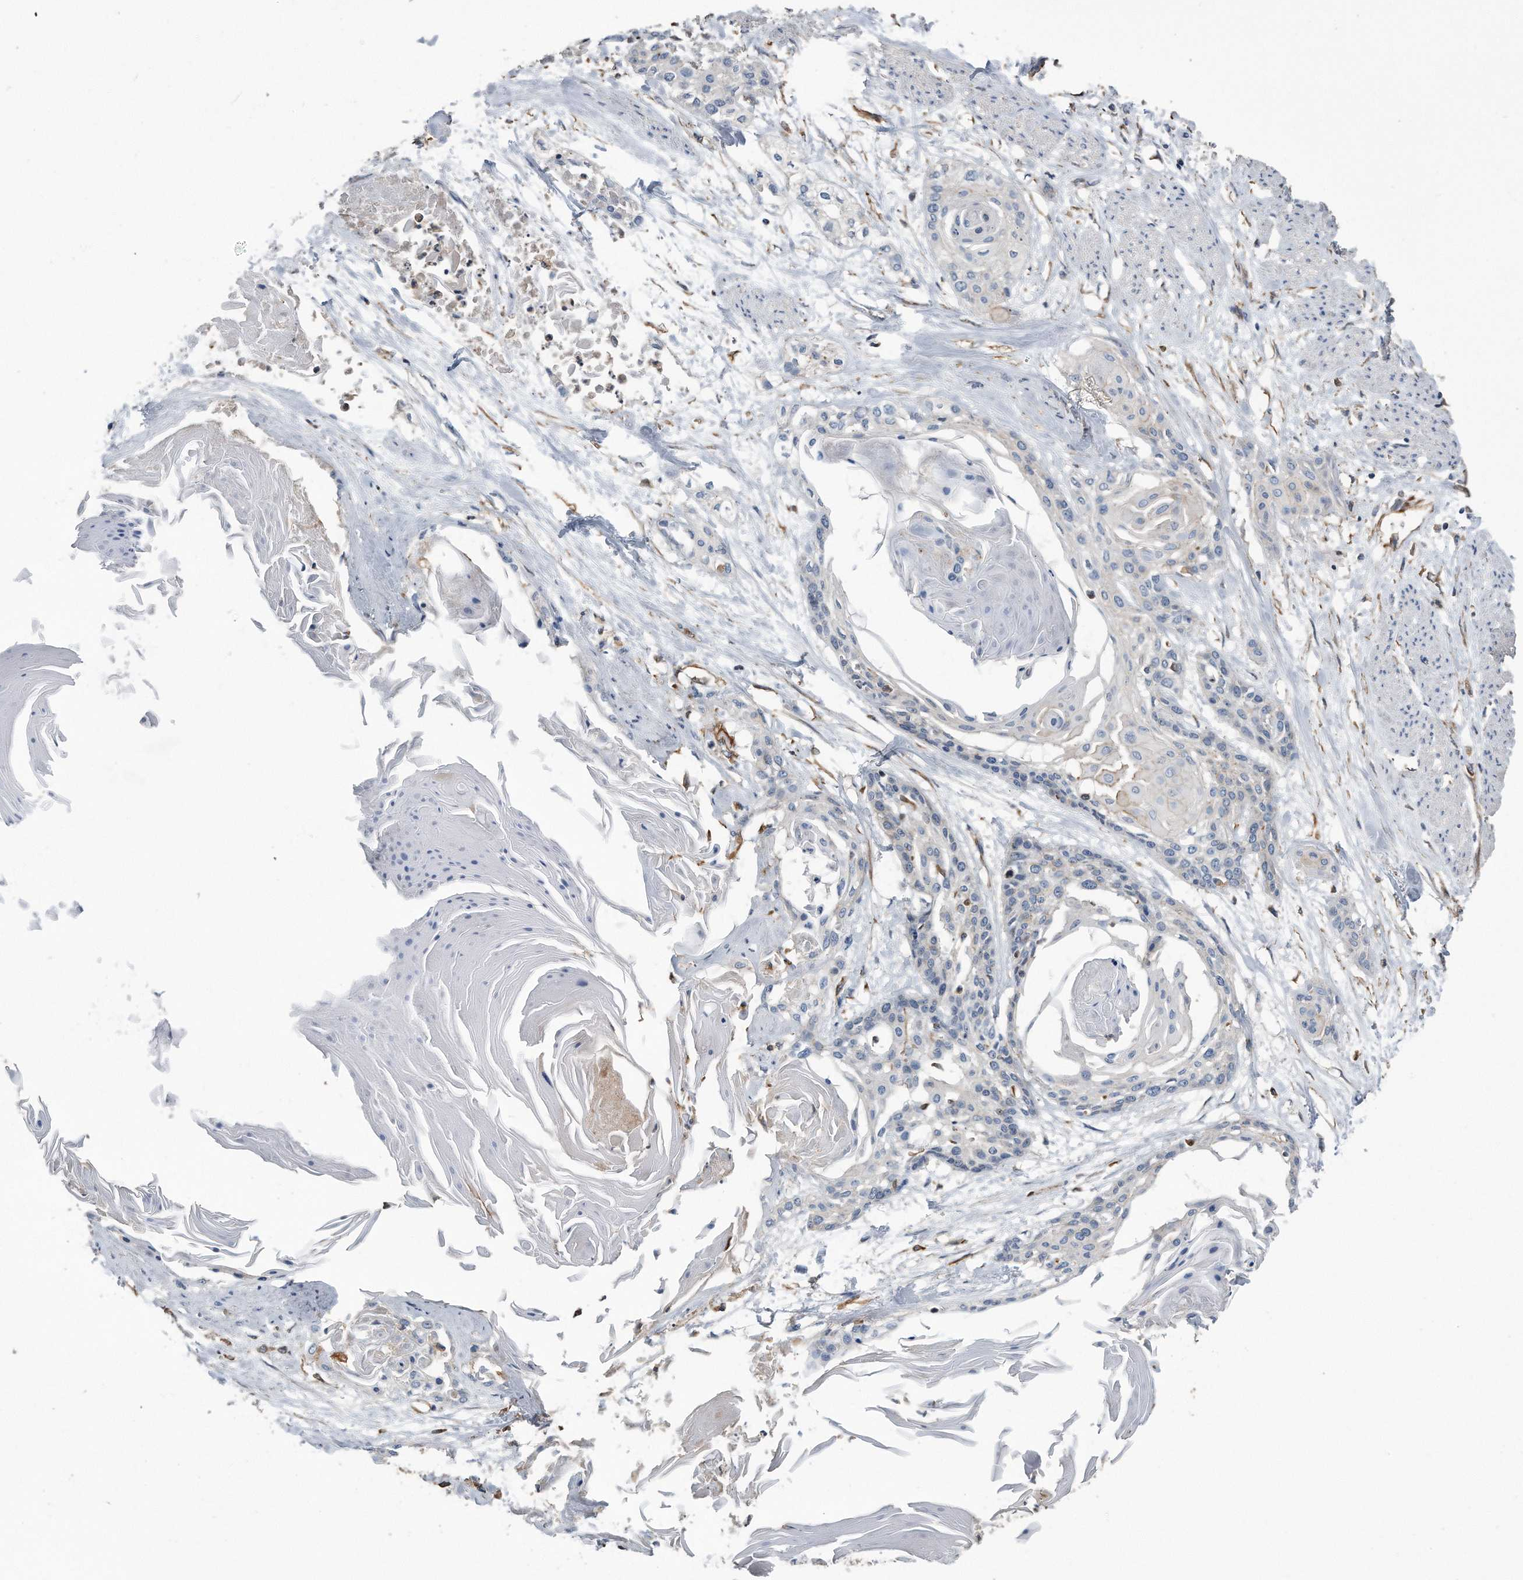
{"staining": {"intensity": "negative", "quantity": "none", "location": "none"}, "tissue": "cervical cancer", "cell_type": "Tumor cells", "image_type": "cancer", "snomed": [{"axis": "morphology", "description": "Squamous cell carcinoma, NOS"}, {"axis": "topography", "description": "Cervix"}], "caption": "DAB immunohistochemical staining of squamous cell carcinoma (cervical) reveals no significant positivity in tumor cells. Nuclei are stained in blue.", "gene": "GPC1", "patient": {"sex": "female", "age": 57}}